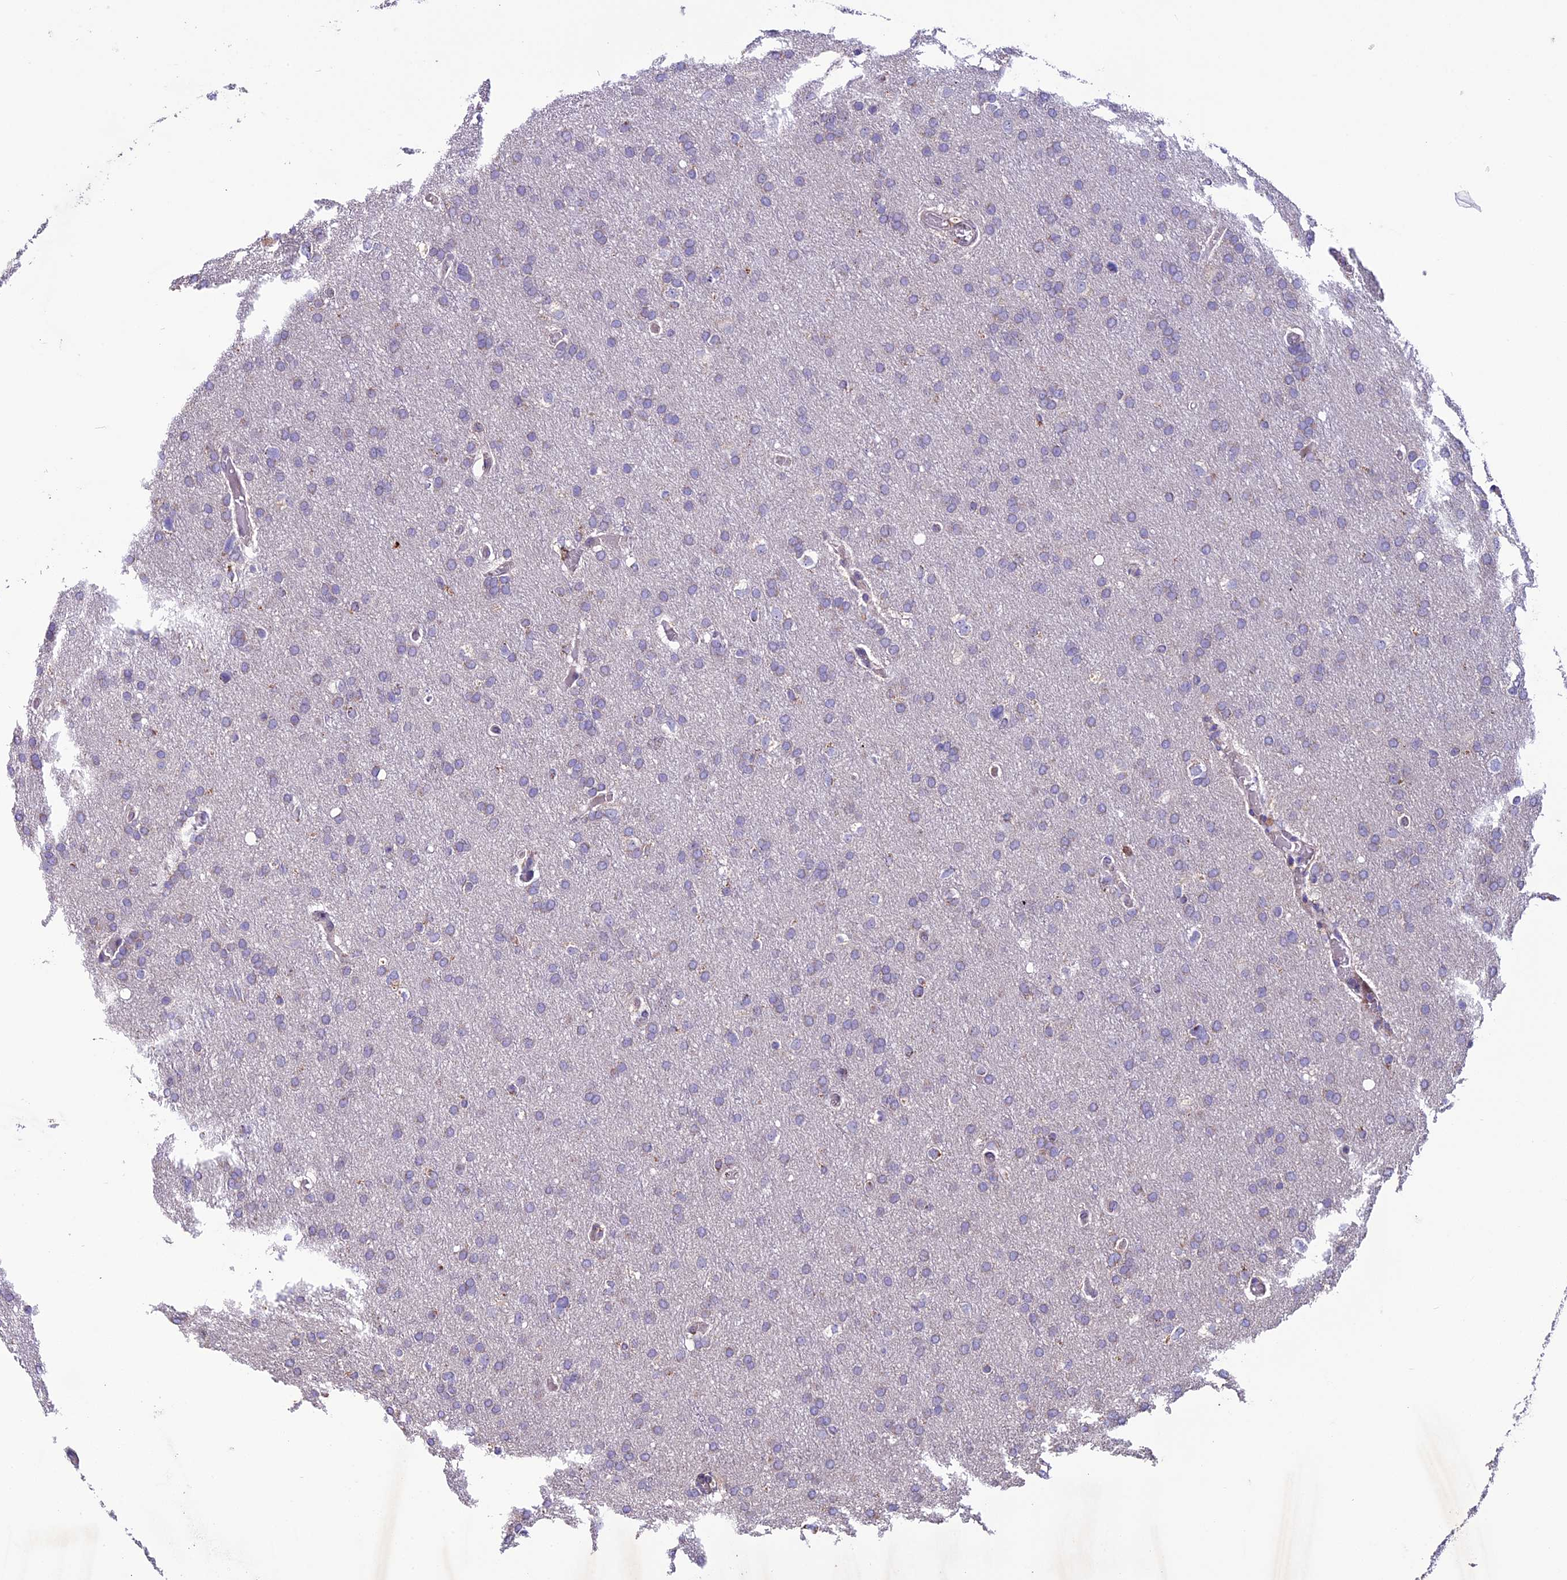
{"staining": {"intensity": "negative", "quantity": "none", "location": "none"}, "tissue": "glioma", "cell_type": "Tumor cells", "image_type": "cancer", "snomed": [{"axis": "morphology", "description": "Glioma, malignant, High grade"}, {"axis": "topography", "description": "Cerebral cortex"}], "caption": "An image of human high-grade glioma (malignant) is negative for staining in tumor cells.", "gene": "MIEF2", "patient": {"sex": "female", "age": 36}}